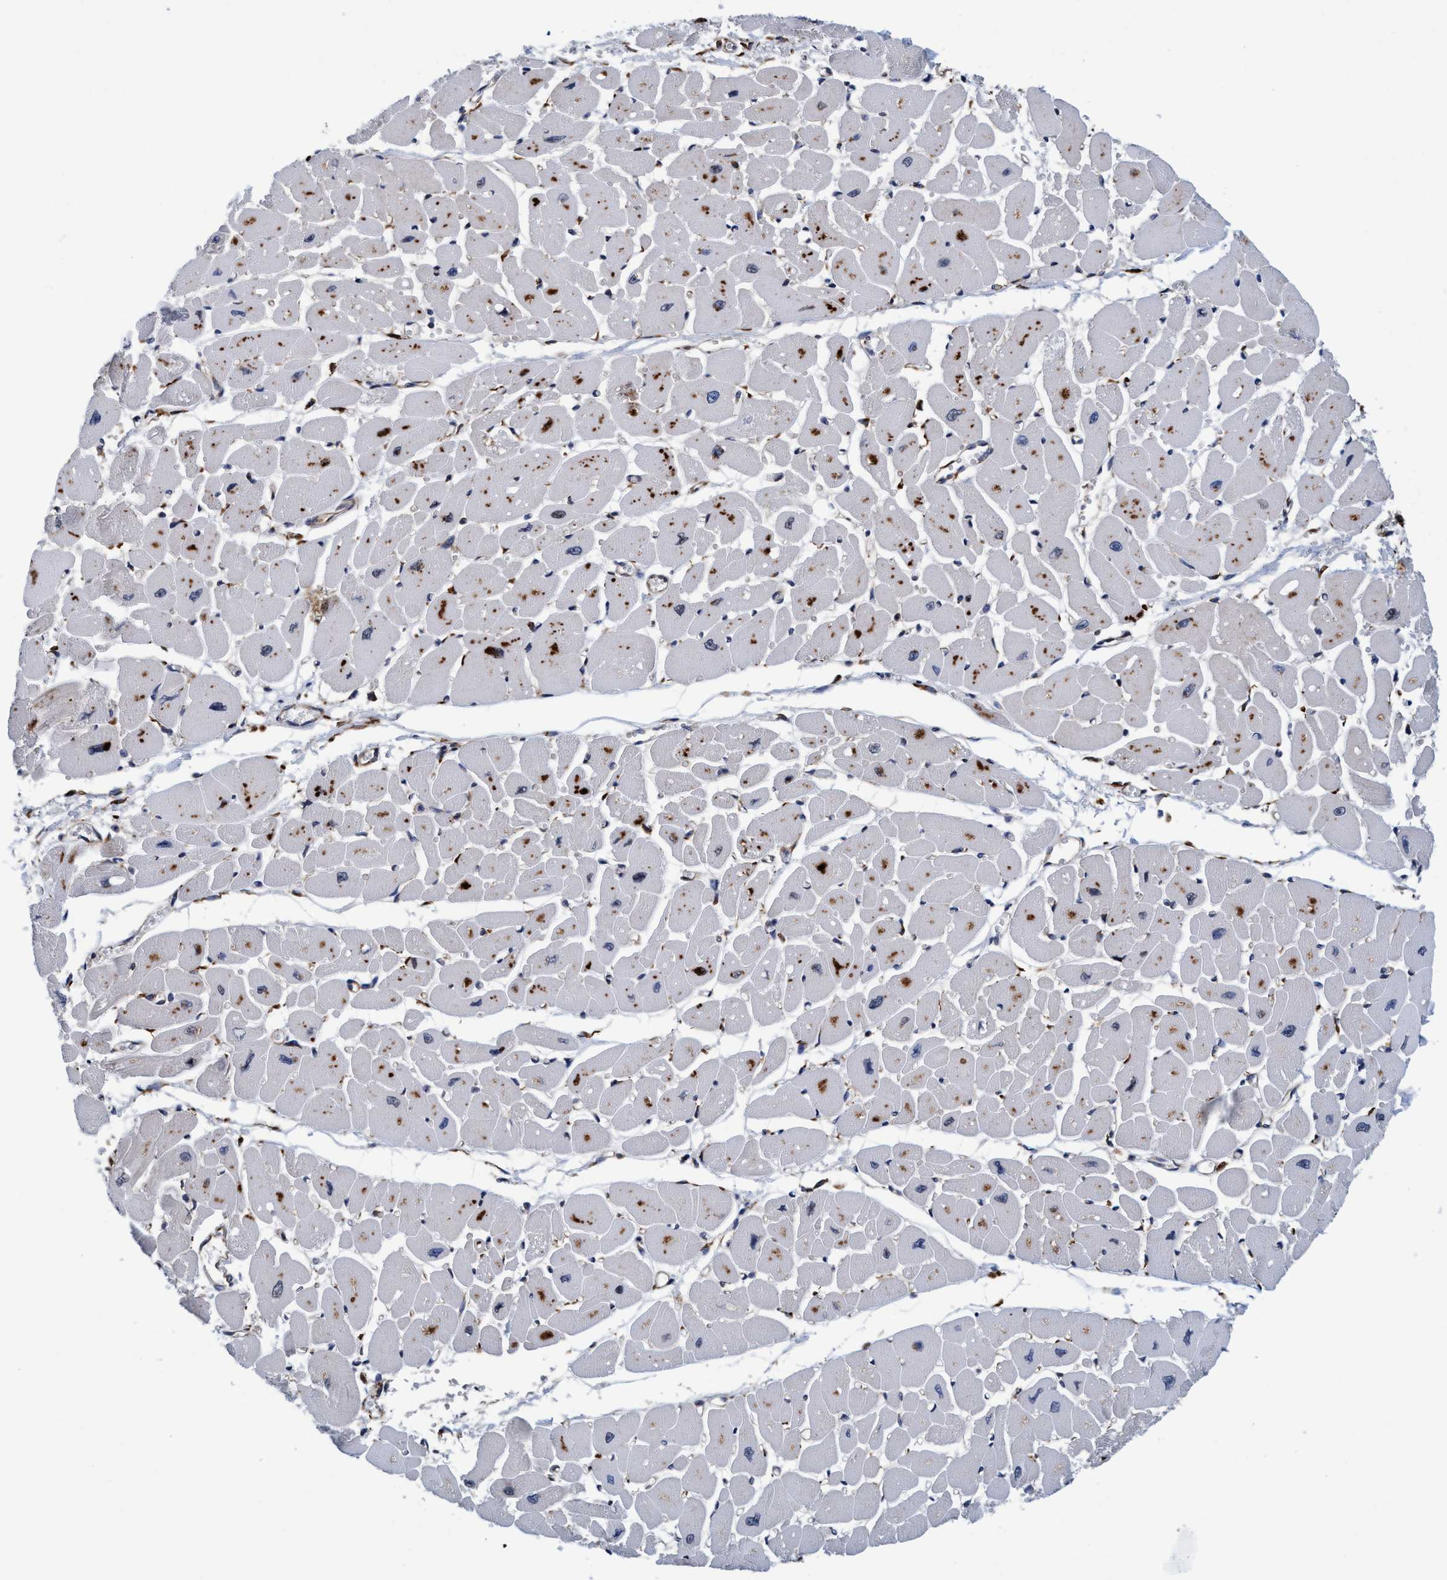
{"staining": {"intensity": "moderate", "quantity": "25%-75%", "location": "cytoplasmic/membranous"}, "tissue": "heart muscle", "cell_type": "Cardiomyocytes", "image_type": "normal", "snomed": [{"axis": "morphology", "description": "Normal tissue, NOS"}, {"axis": "topography", "description": "Heart"}], "caption": "Moderate cytoplasmic/membranous positivity for a protein is present in approximately 25%-75% of cardiomyocytes of benign heart muscle using immunohistochemistry (IHC).", "gene": "ENDOG", "patient": {"sex": "female", "age": 54}}